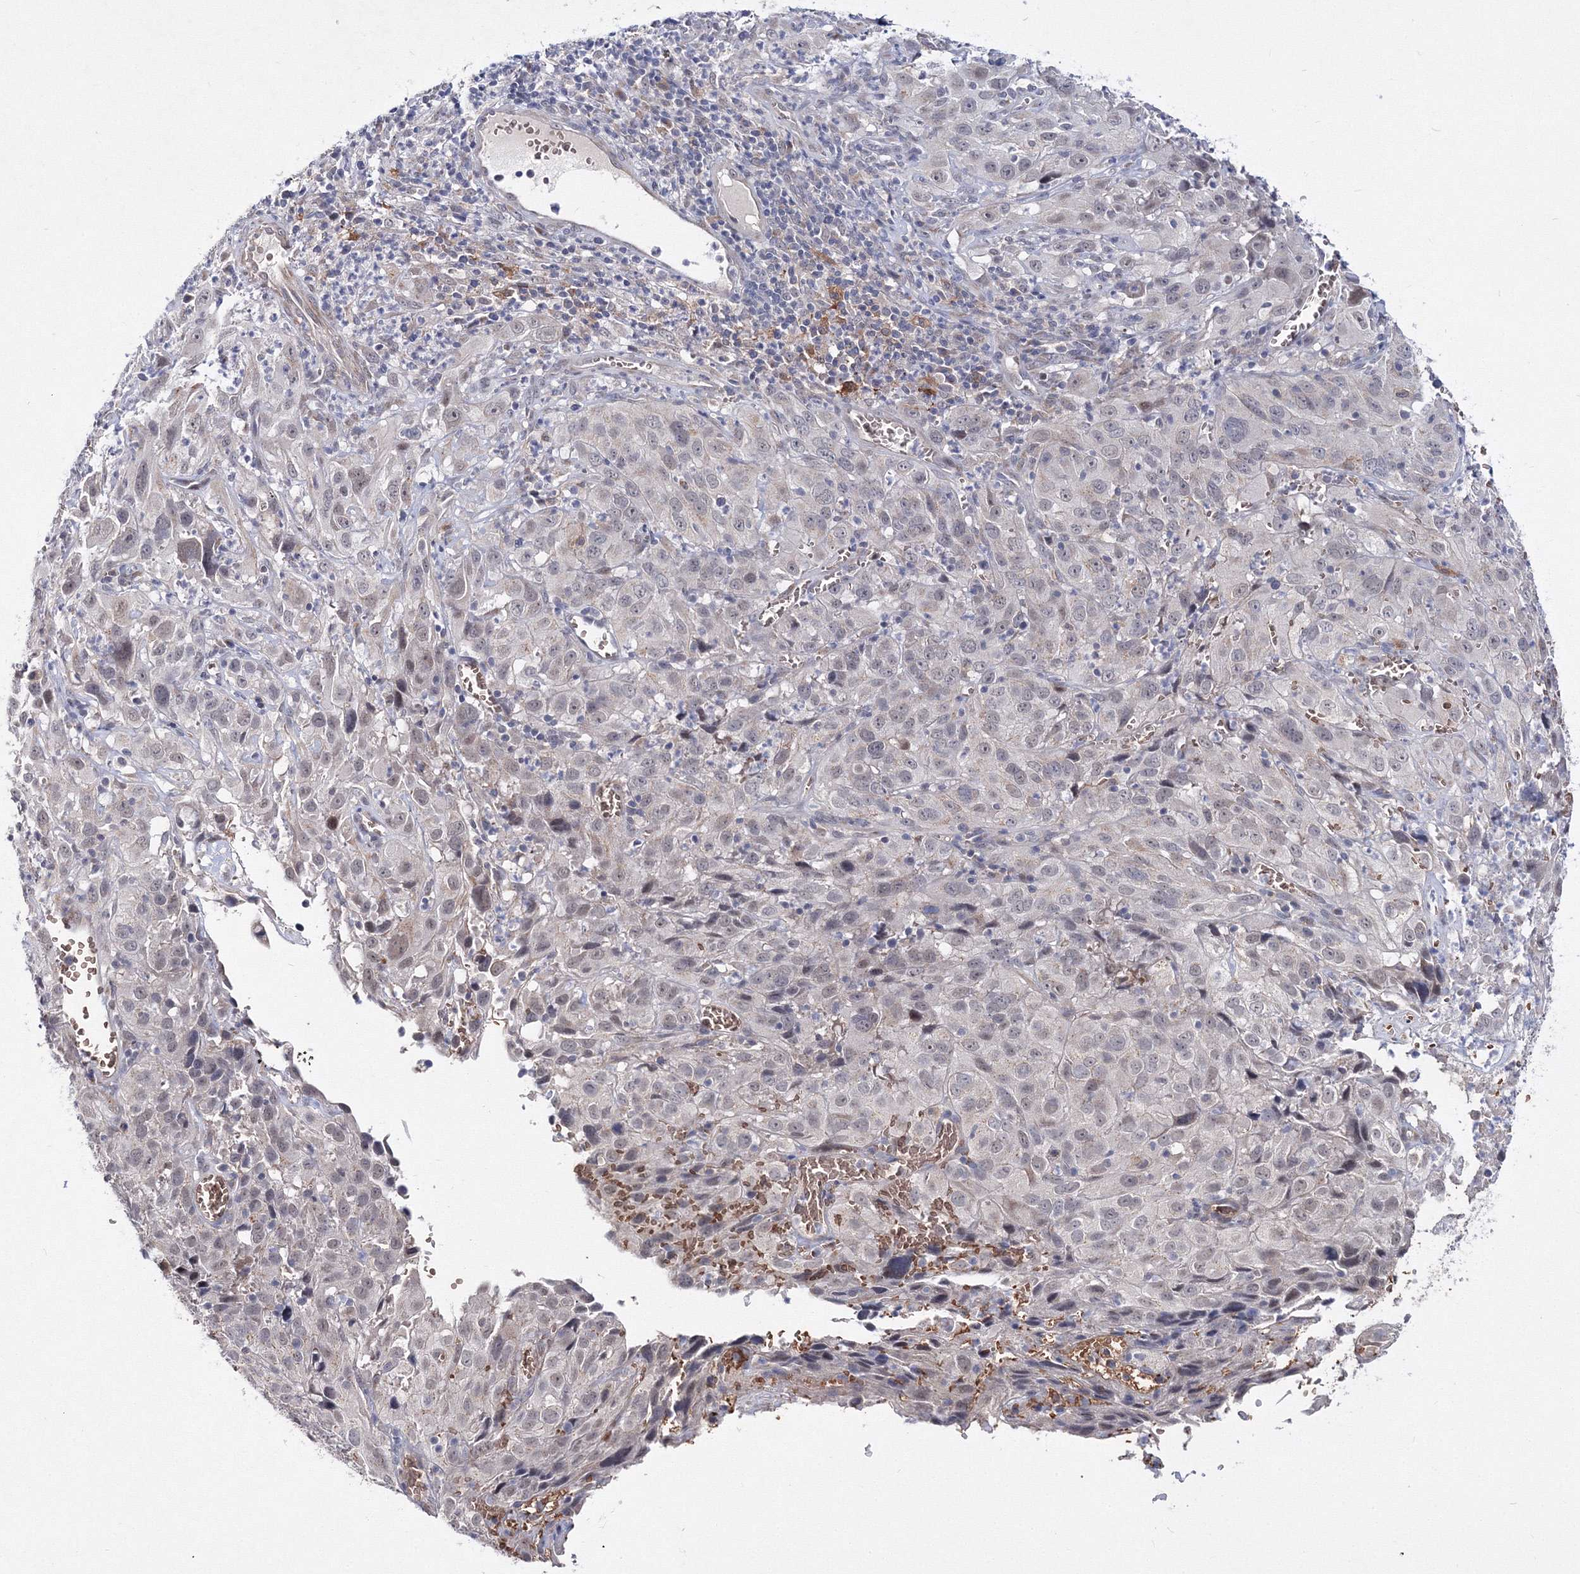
{"staining": {"intensity": "negative", "quantity": "none", "location": "none"}, "tissue": "cervical cancer", "cell_type": "Tumor cells", "image_type": "cancer", "snomed": [{"axis": "morphology", "description": "Squamous cell carcinoma, NOS"}, {"axis": "topography", "description": "Cervix"}], "caption": "Tumor cells show no significant positivity in cervical cancer.", "gene": "C11orf52", "patient": {"sex": "female", "age": 32}}